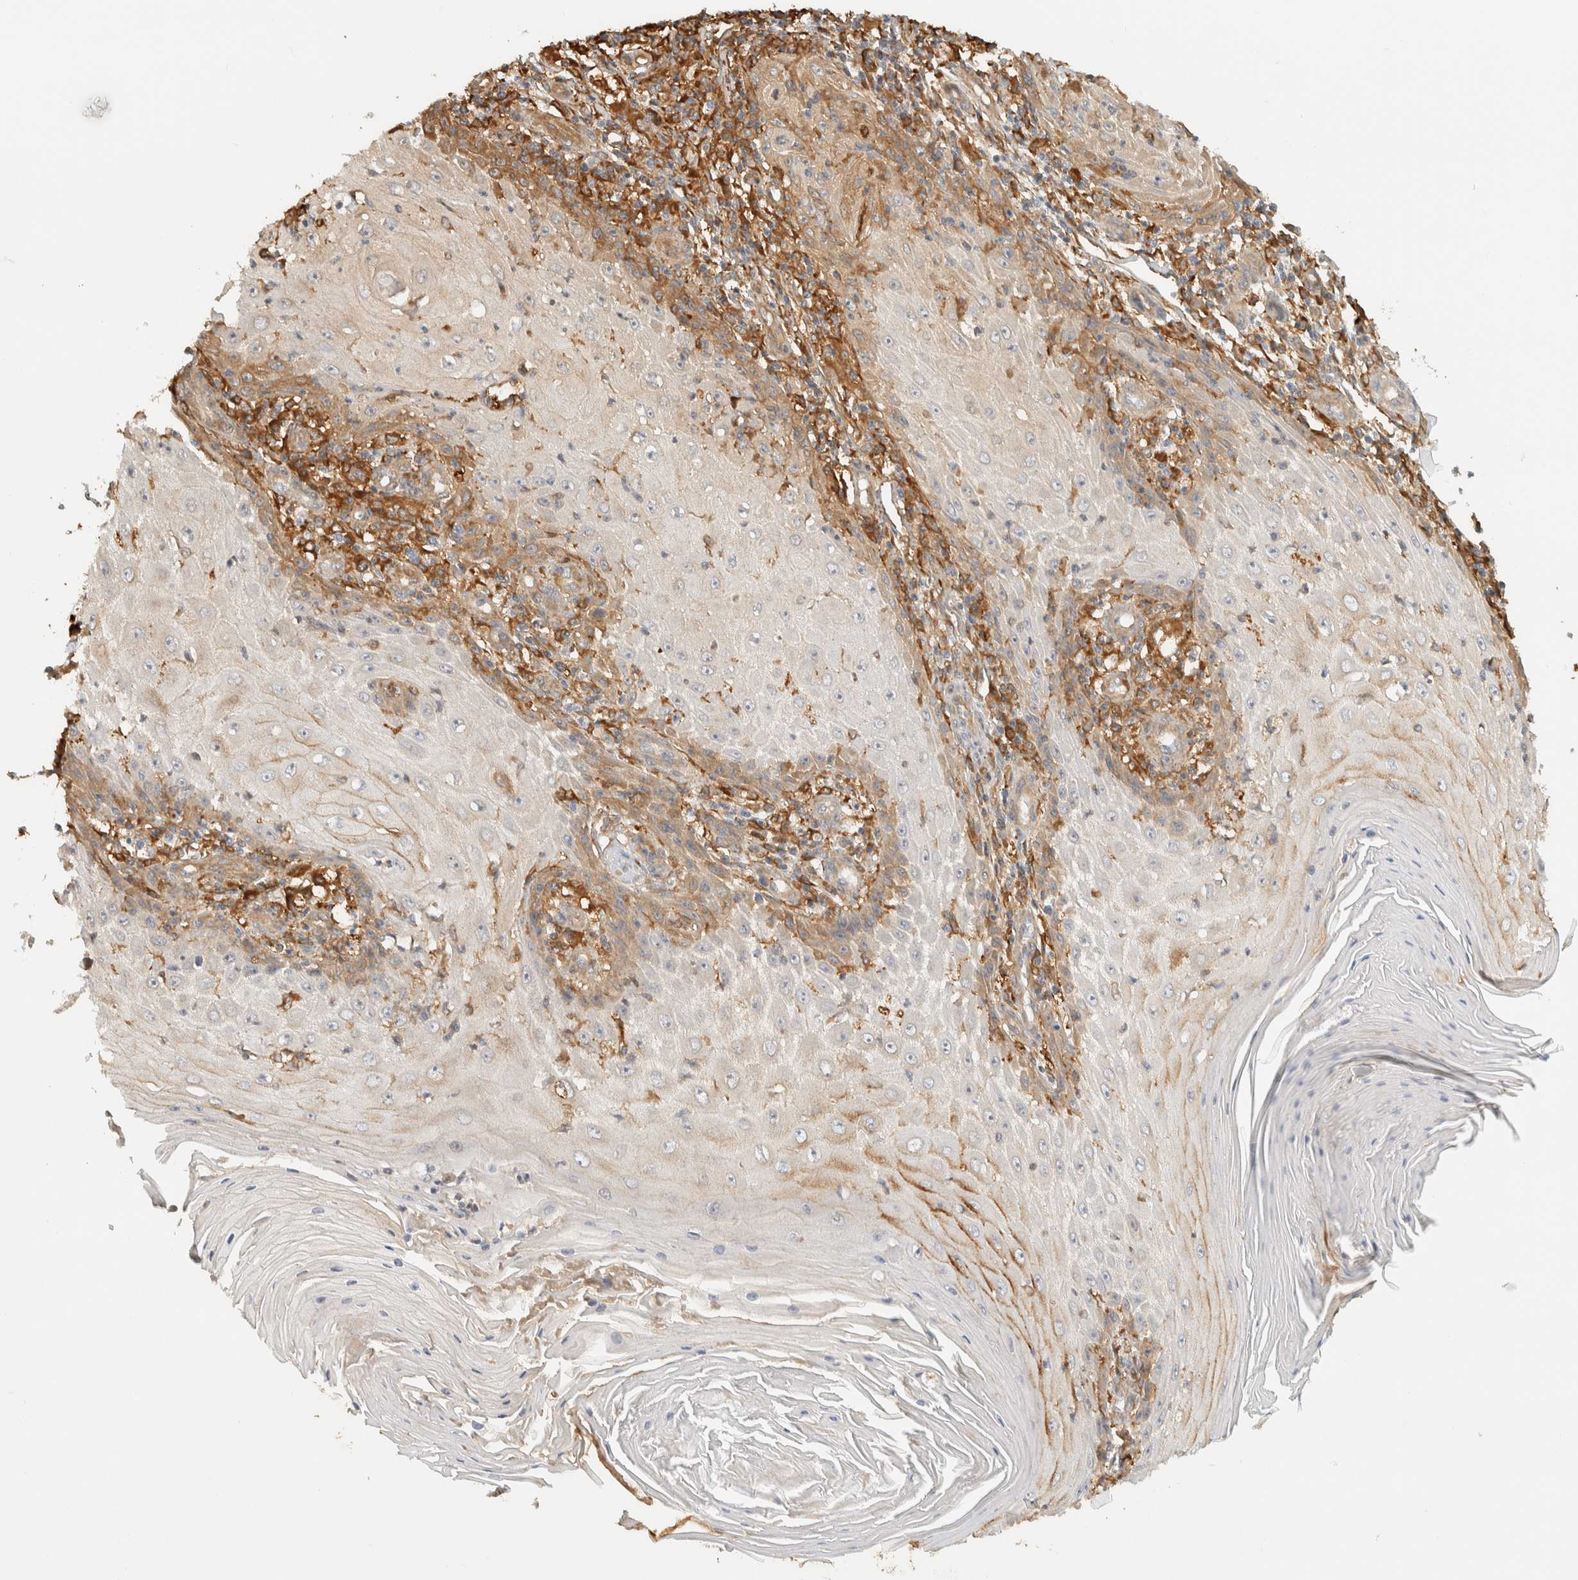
{"staining": {"intensity": "weak", "quantity": "<25%", "location": "cytoplasmic/membranous"}, "tissue": "skin cancer", "cell_type": "Tumor cells", "image_type": "cancer", "snomed": [{"axis": "morphology", "description": "Squamous cell carcinoma, NOS"}, {"axis": "topography", "description": "Skin"}], "caption": "High power microscopy image of an IHC image of skin squamous cell carcinoma, revealing no significant positivity in tumor cells. (DAB (3,3'-diaminobenzidine) immunohistochemistry visualized using brightfield microscopy, high magnification).", "gene": "TMEM192", "patient": {"sex": "female", "age": 73}}